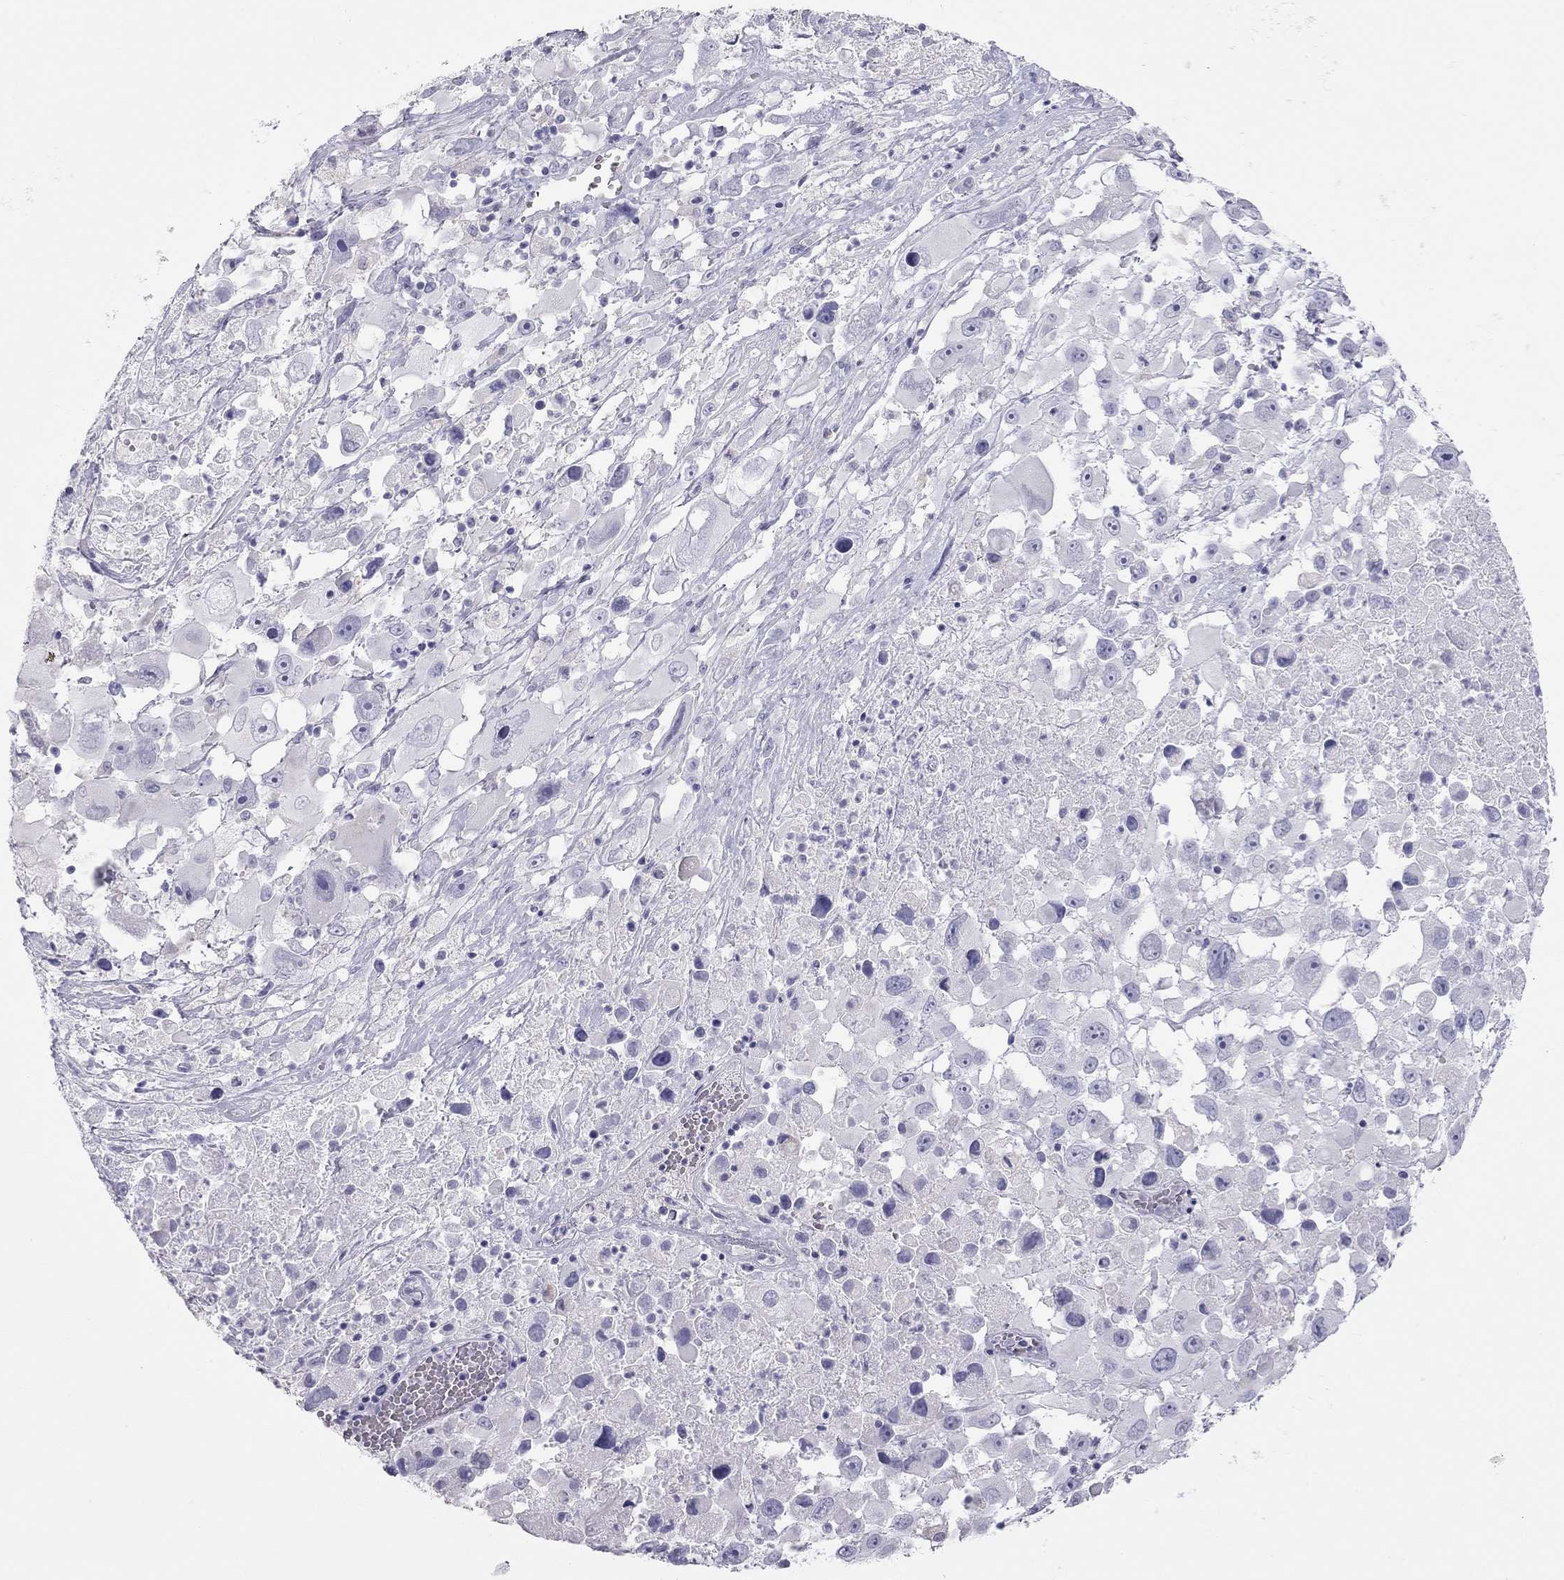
{"staining": {"intensity": "negative", "quantity": "none", "location": "none"}, "tissue": "melanoma", "cell_type": "Tumor cells", "image_type": "cancer", "snomed": [{"axis": "morphology", "description": "Malignant melanoma, Metastatic site"}, {"axis": "topography", "description": "Soft tissue"}], "caption": "High magnification brightfield microscopy of malignant melanoma (metastatic site) stained with DAB (brown) and counterstained with hematoxylin (blue): tumor cells show no significant expression.", "gene": "SPATA12", "patient": {"sex": "male", "age": 50}}